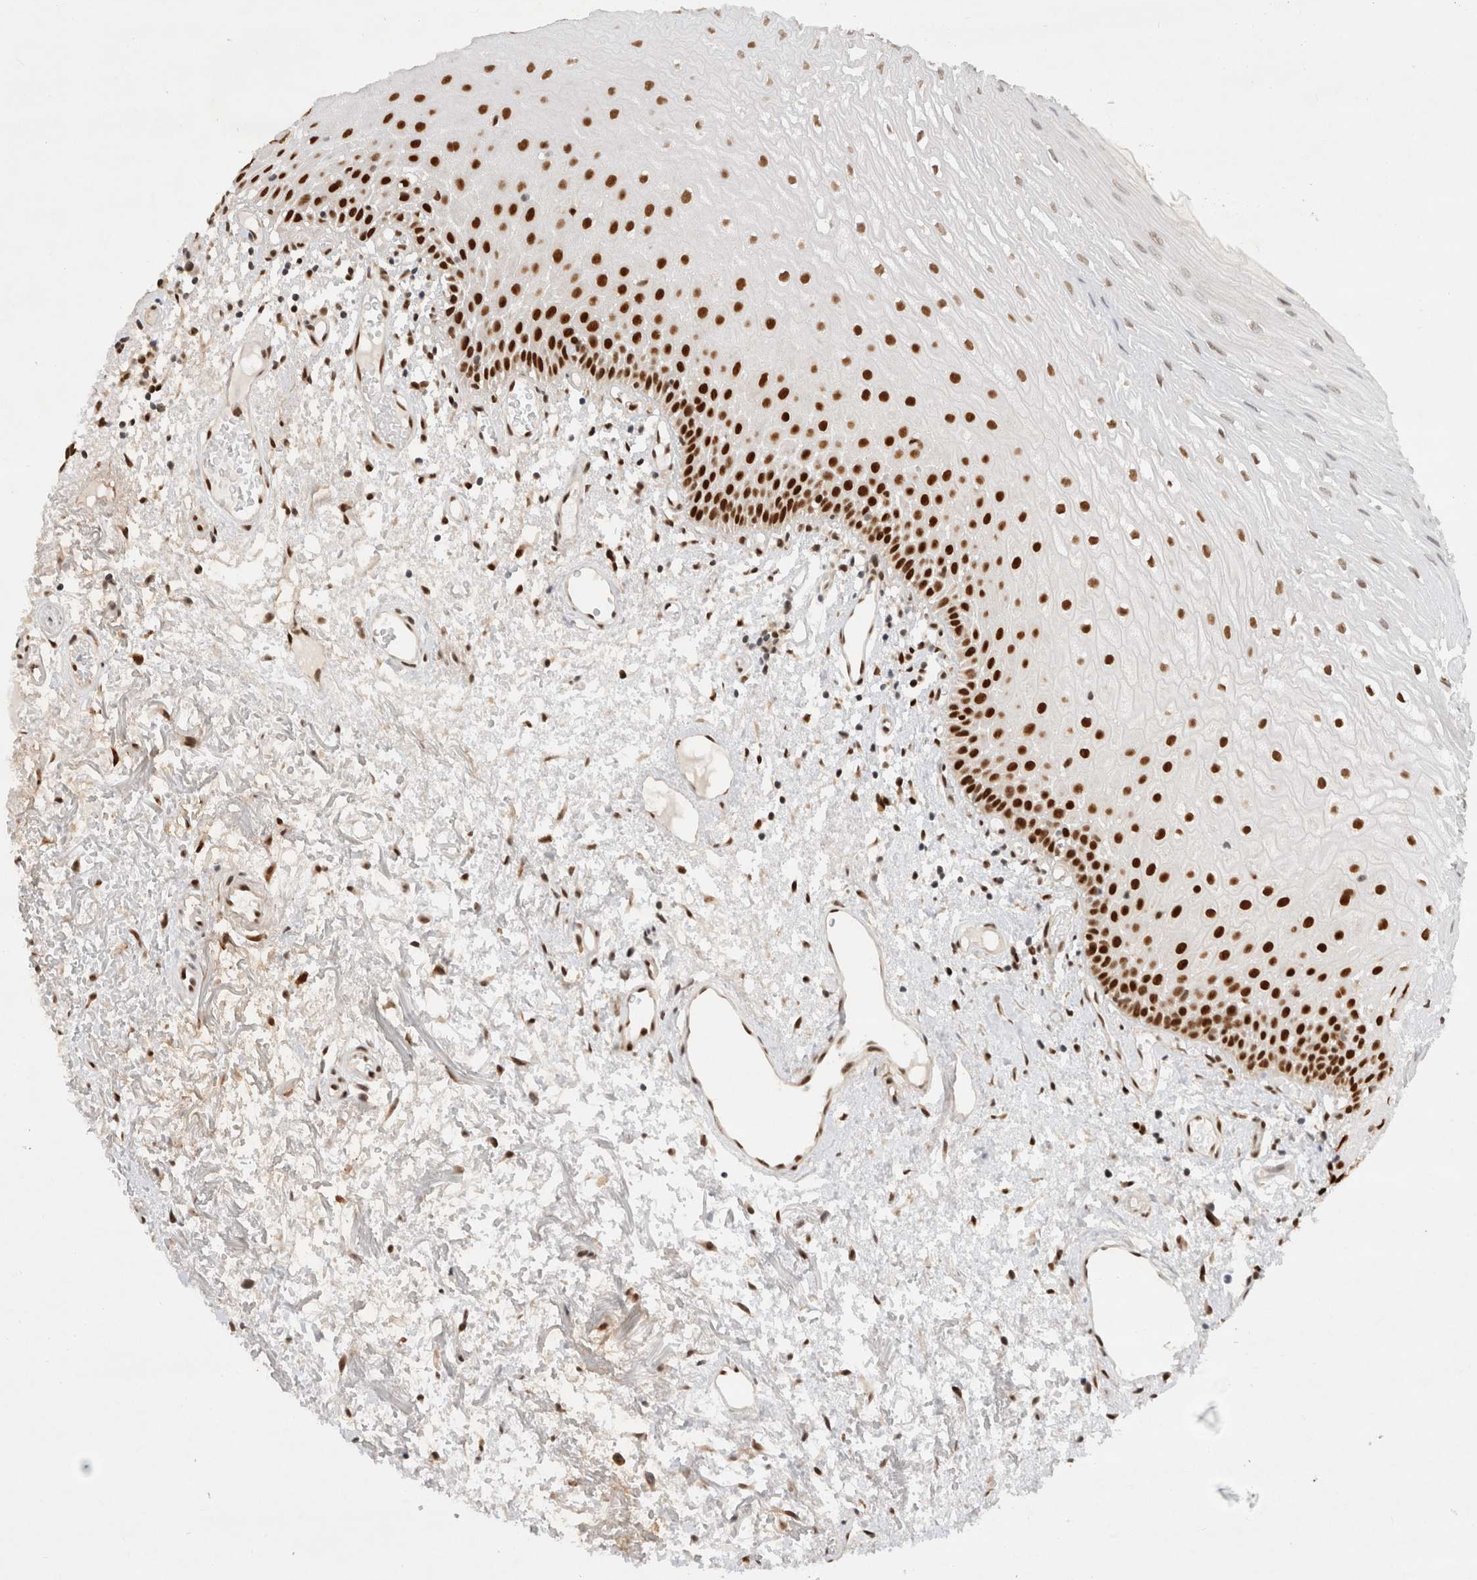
{"staining": {"intensity": "strong", "quantity": ">75%", "location": "nuclear"}, "tissue": "oral mucosa", "cell_type": "Squamous epithelial cells", "image_type": "normal", "snomed": [{"axis": "morphology", "description": "Normal tissue, NOS"}, {"axis": "topography", "description": "Oral tissue"}], "caption": "This micrograph exhibits immunohistochemistry staining of unremarkable human oral mucosa, with high strong nuclear staining in approximately >75% of squamous epithelial cells.", "gene": "GTF2I", "patient": {"sex": "male", "age": 52}}